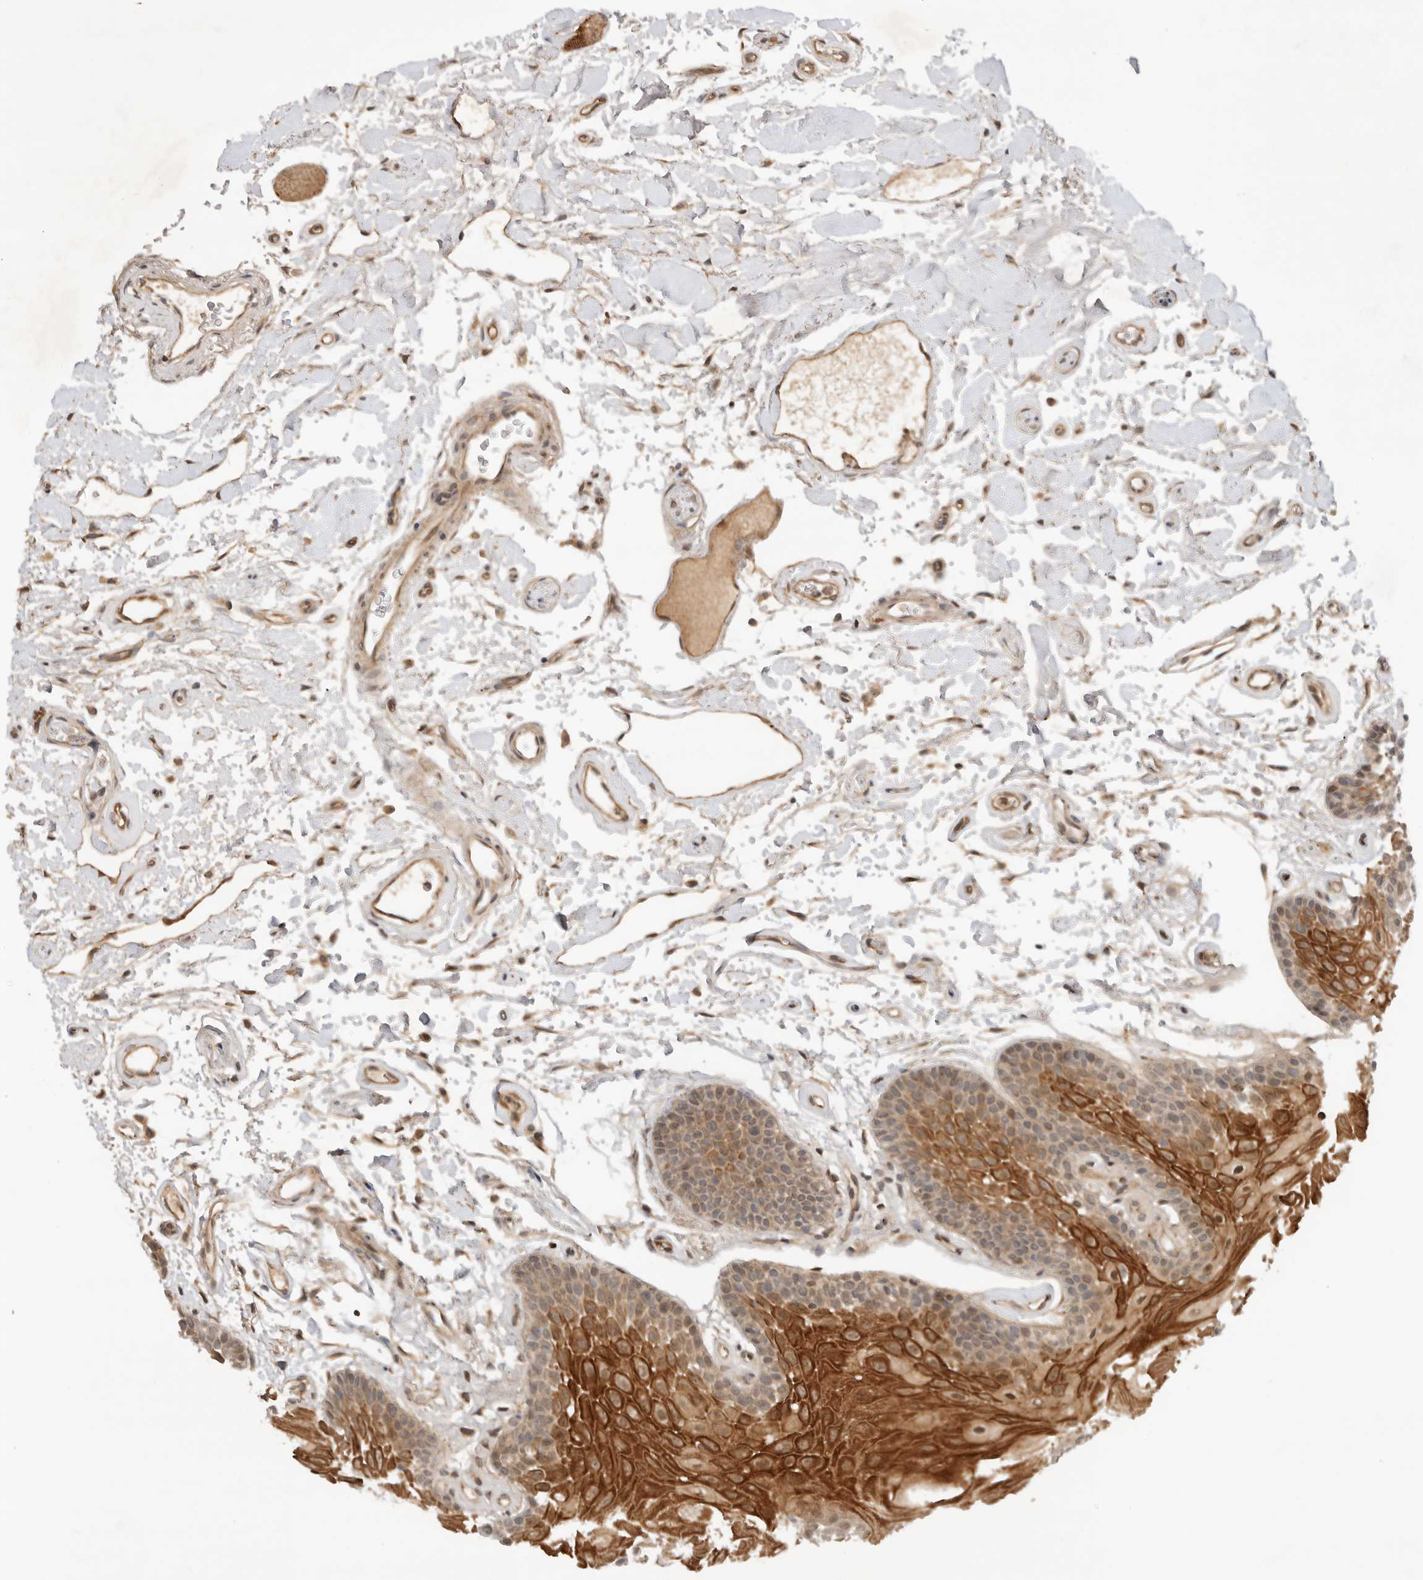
{"staining": {"intensity": "strong", "quantity": "25%-75%", "location": "cytoplasmic/membranous,nuclear"}, "tissue": "oral mucosa", "cell_type": "Squamous epithelial cells", "image_type": "normal", "snomed": [{"axis": "morphology", "description": "Normal tissue, NOS"}, {"axis": "topography", "description": "Oral tissue"}], "caption": "IHC photomicrograph of unremarkable oral mucosa stained for a protein (brown), which shows high levels of strong cytoplasmic/membranous,nuclear staining in about 25%-75% of squamous epithelial cells.", "gene": "DCAF8", "patient": {"sex": "male", "age": 62}}